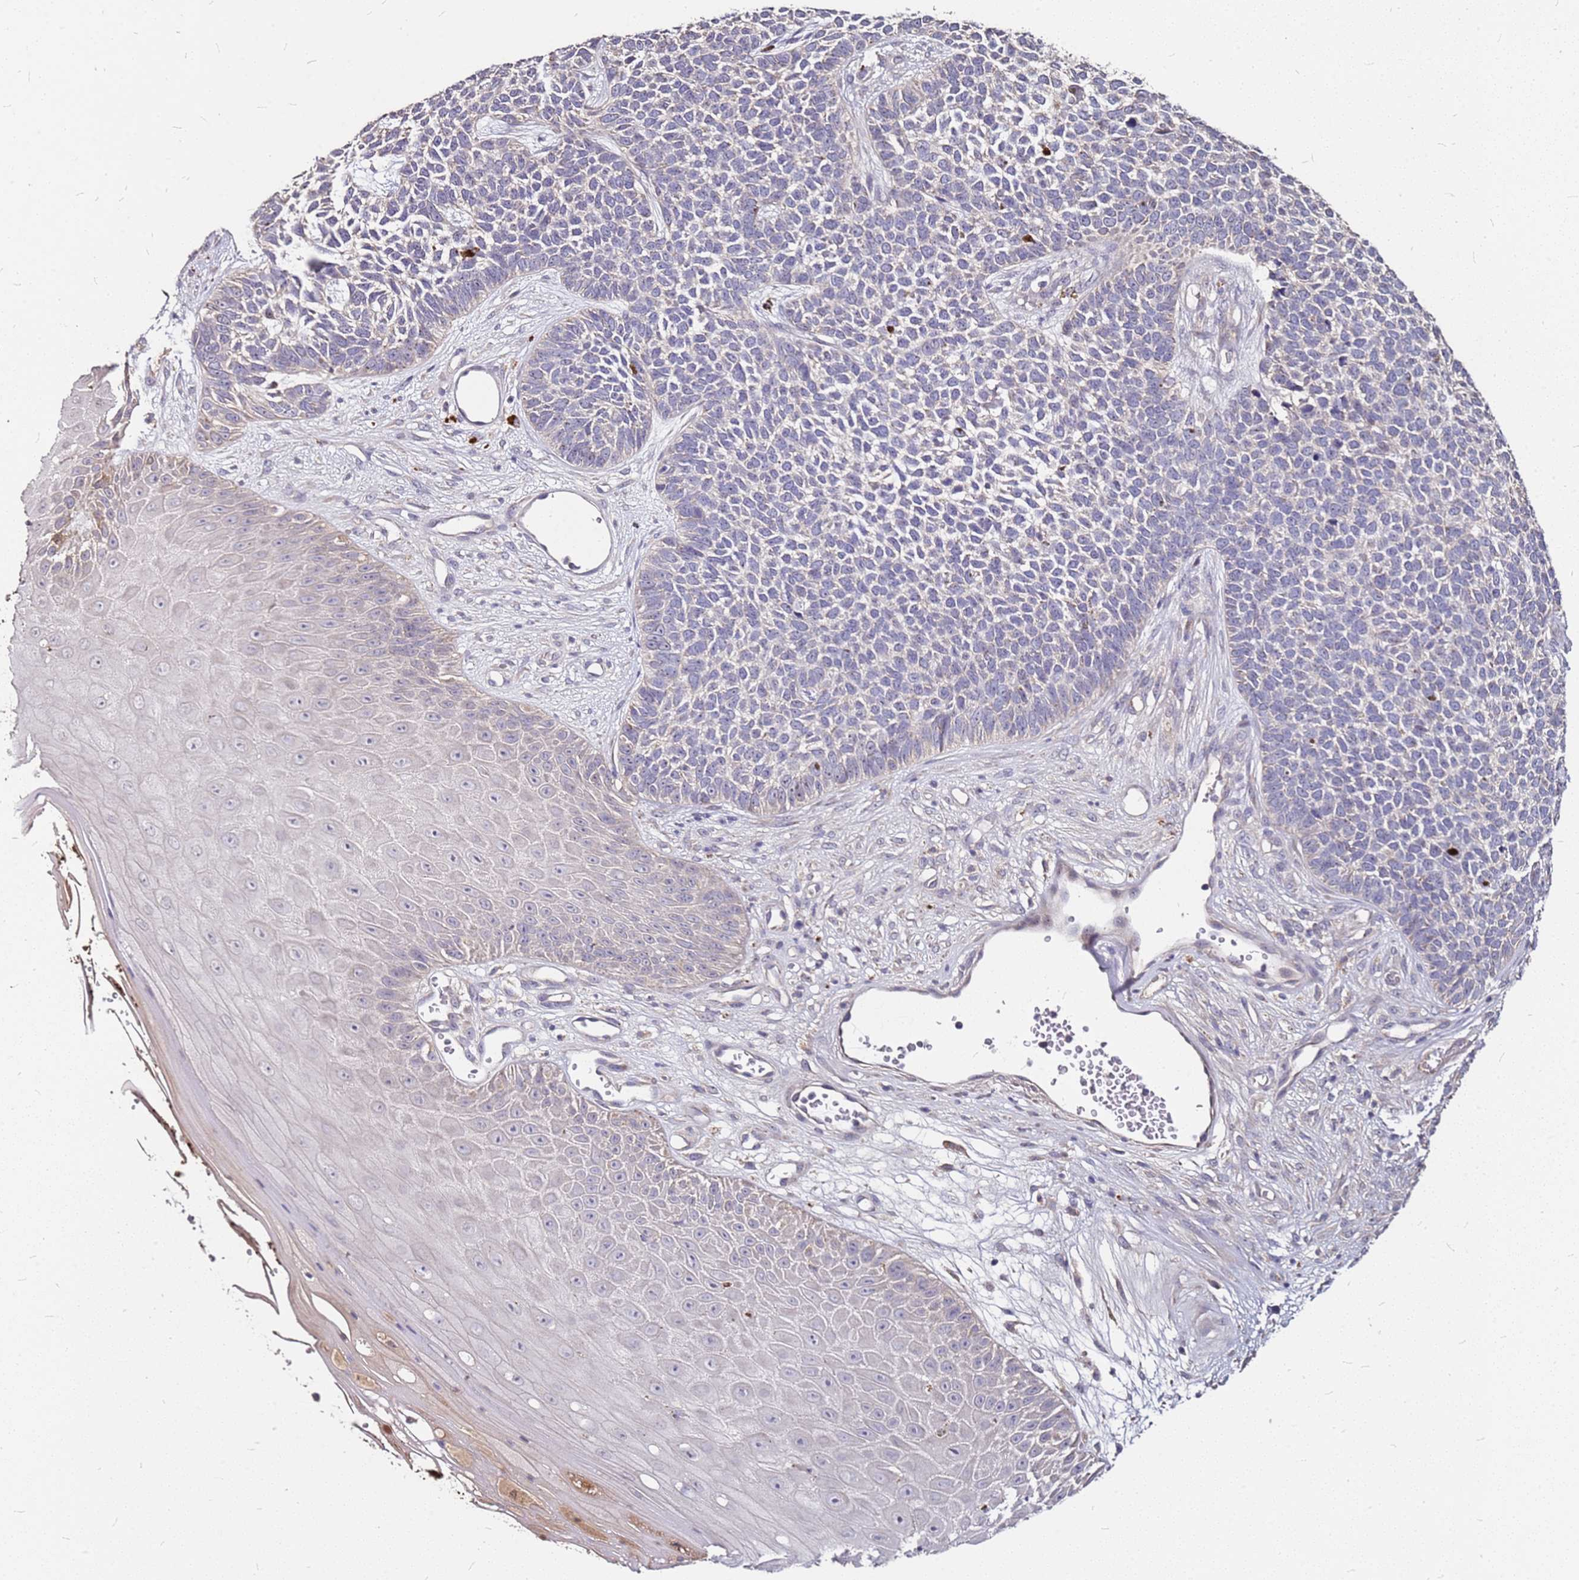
{"staining": {"intensity": "negative", "quantity": "none", "location": "none"}, "tissue": "skin cancer", "cell_type": "Tumor cells", "image_type": "cancer", "snomed": [{"axis": "morphology", "description": "Basal cell carcinoma"}, {"axis": "topography", "description": "Skin"}], "caption": "Skin cancer stained for a protein using immunohistochemistry shows no positivity tumor cells.", "gene": "DCDC2C", "patient": {"sex": "female", "age": 84}}